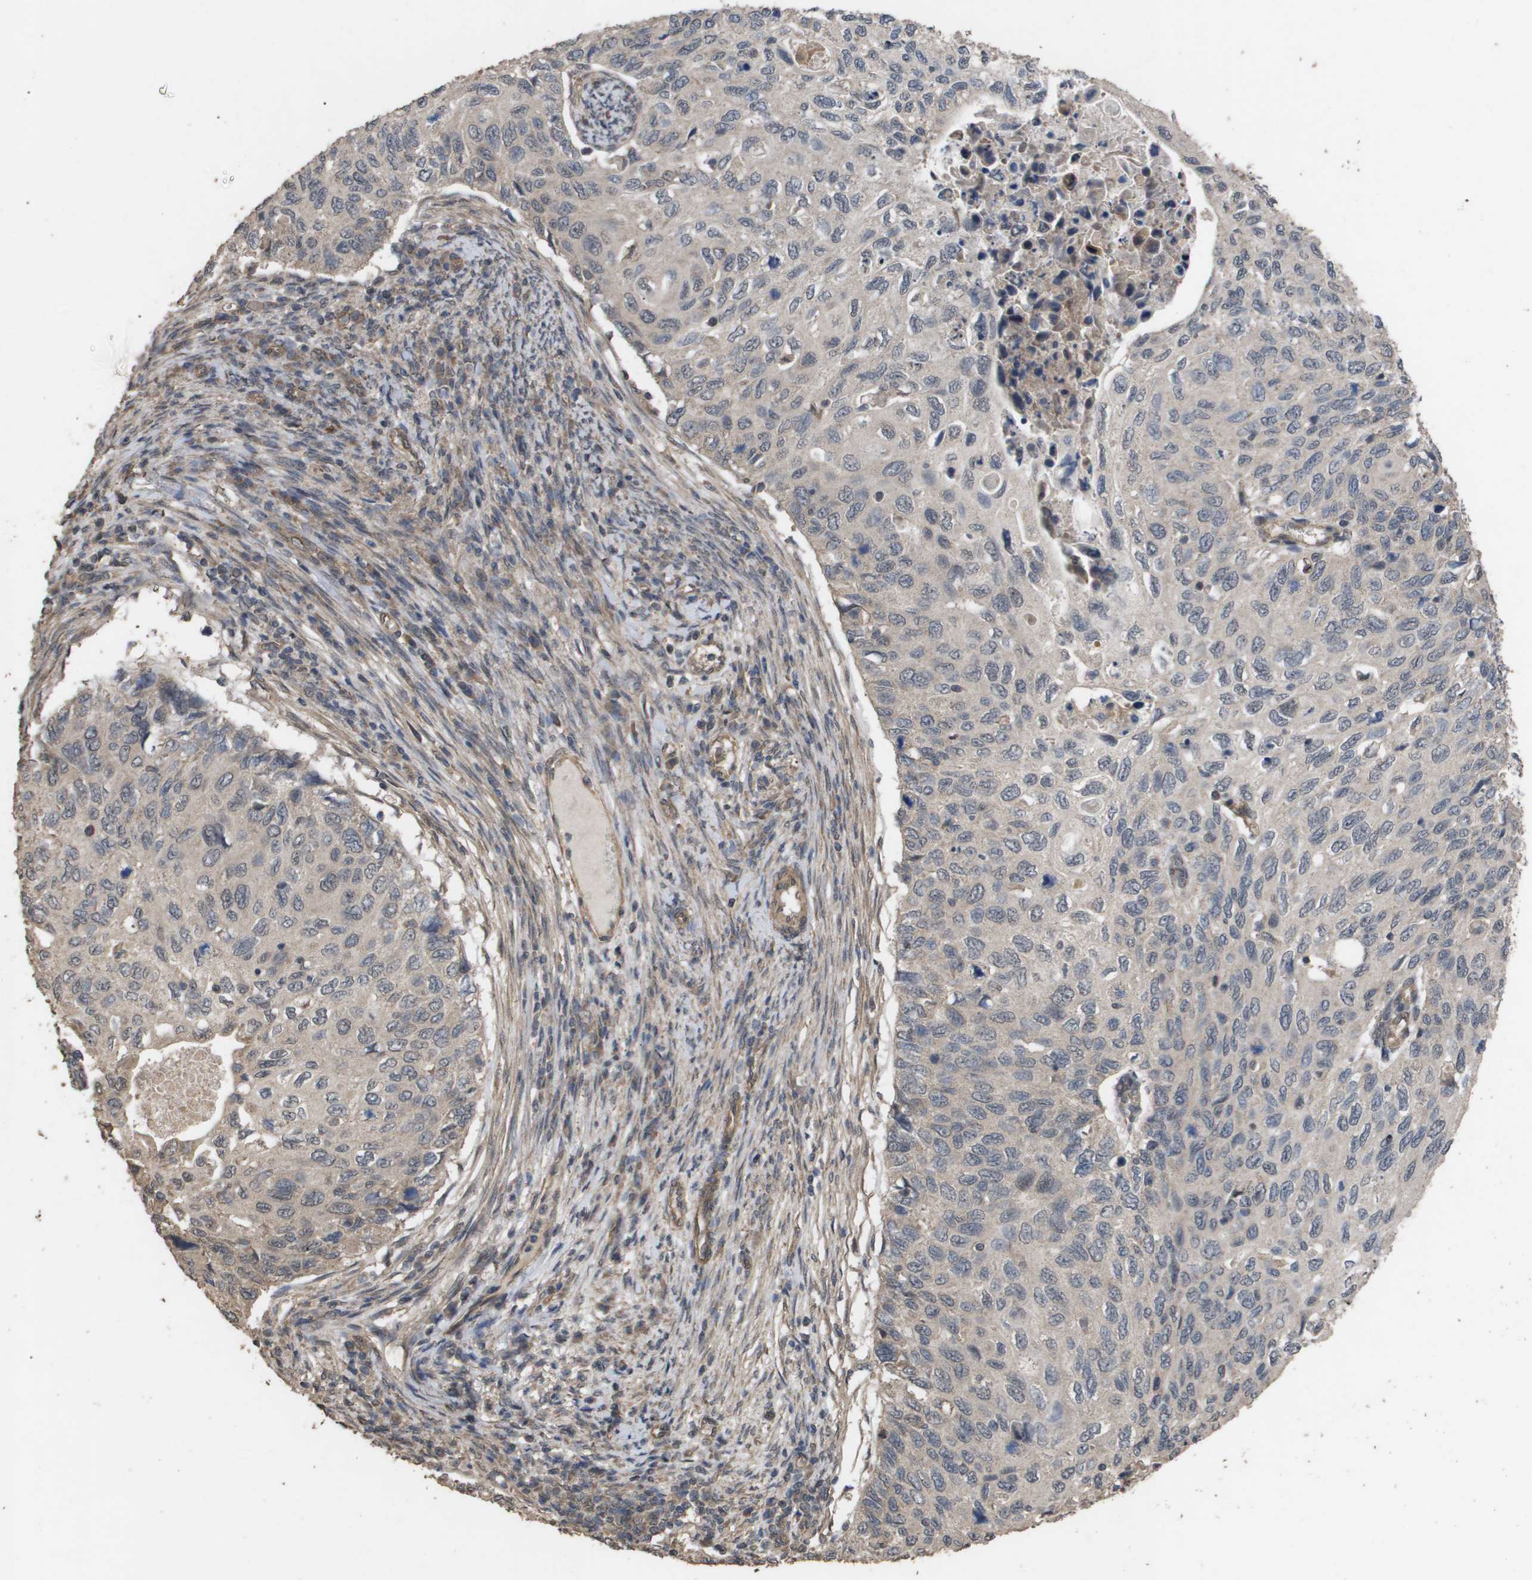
{"staining": {"intensity": "weak", "quantity": "<25%", "location": "cytoplasmic/membranous"}, "tissue": "cervical cancer", "cell_type": "Tumor cells", "image_type": "cancer", "snomed": [{"axis": "morphology", "description": "Squamous cell carcinoma, NOS"}, {"axis": "topography", "description": "Cervix"}], "caption": "Protein analysis of cervical cancer displays no significant positivity in tumor cells.", "gene": "CUL5", "patient": {"sex": "female", "age": 70}}